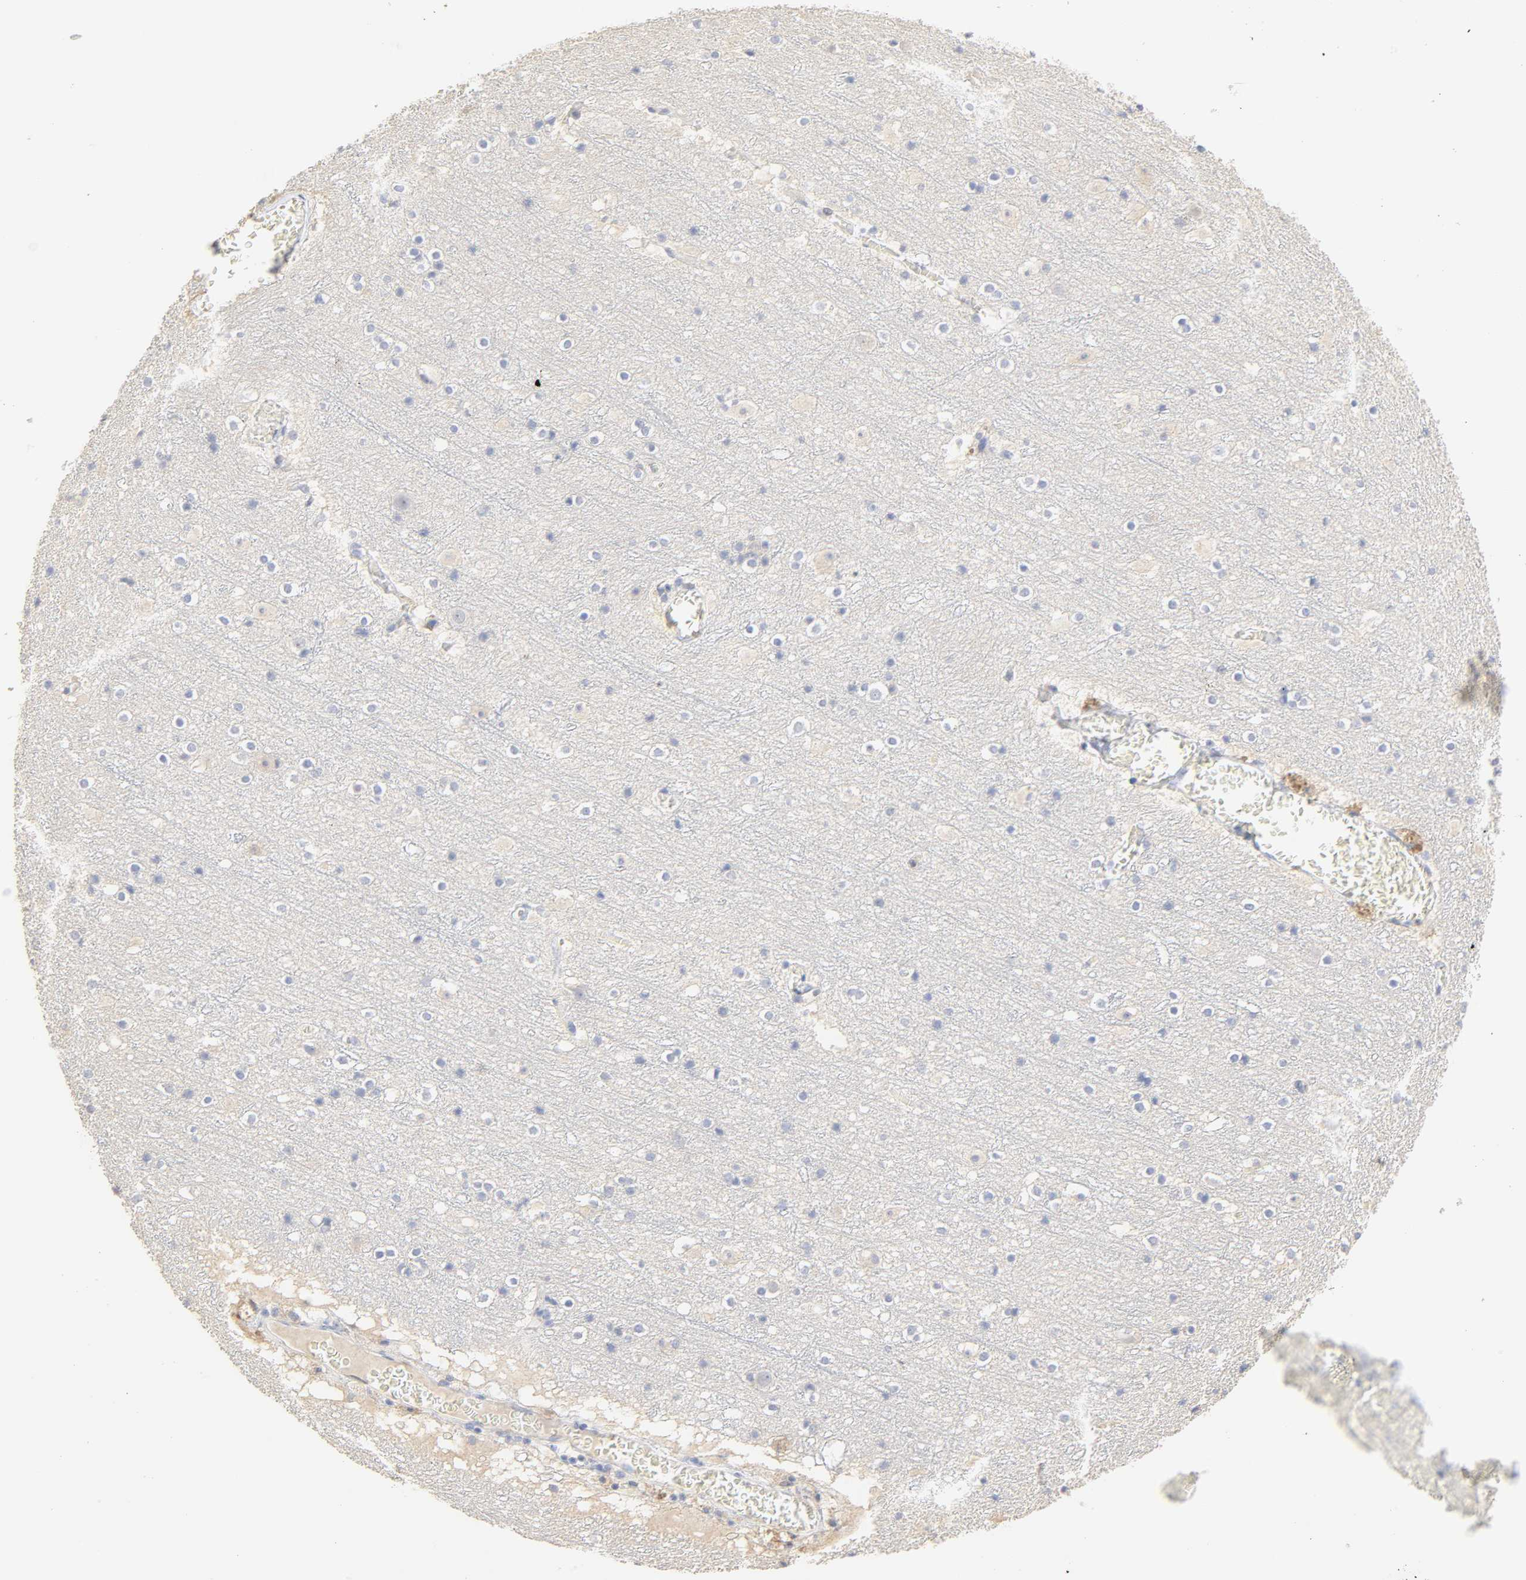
{"staining": {"intensity": "negative", "quantity": "none", "location": "none"}, "tissue": "cerebral cortex", "cell_type": "Endothelial cells", "image_type": "normal", "snomed": [{"axis": "morphology", "description": "Normal tissue, NOS"}, {"axis": "topography", "description": "Cerebral cortex"}], "caption": "Endothelial cells show no significant protein staining in unremarkable cerebral cortex. (DAB IHC with hematoxylin counter stain).", "gene": "FCGBP", "patient": {"sex": "male", "age": 45}}